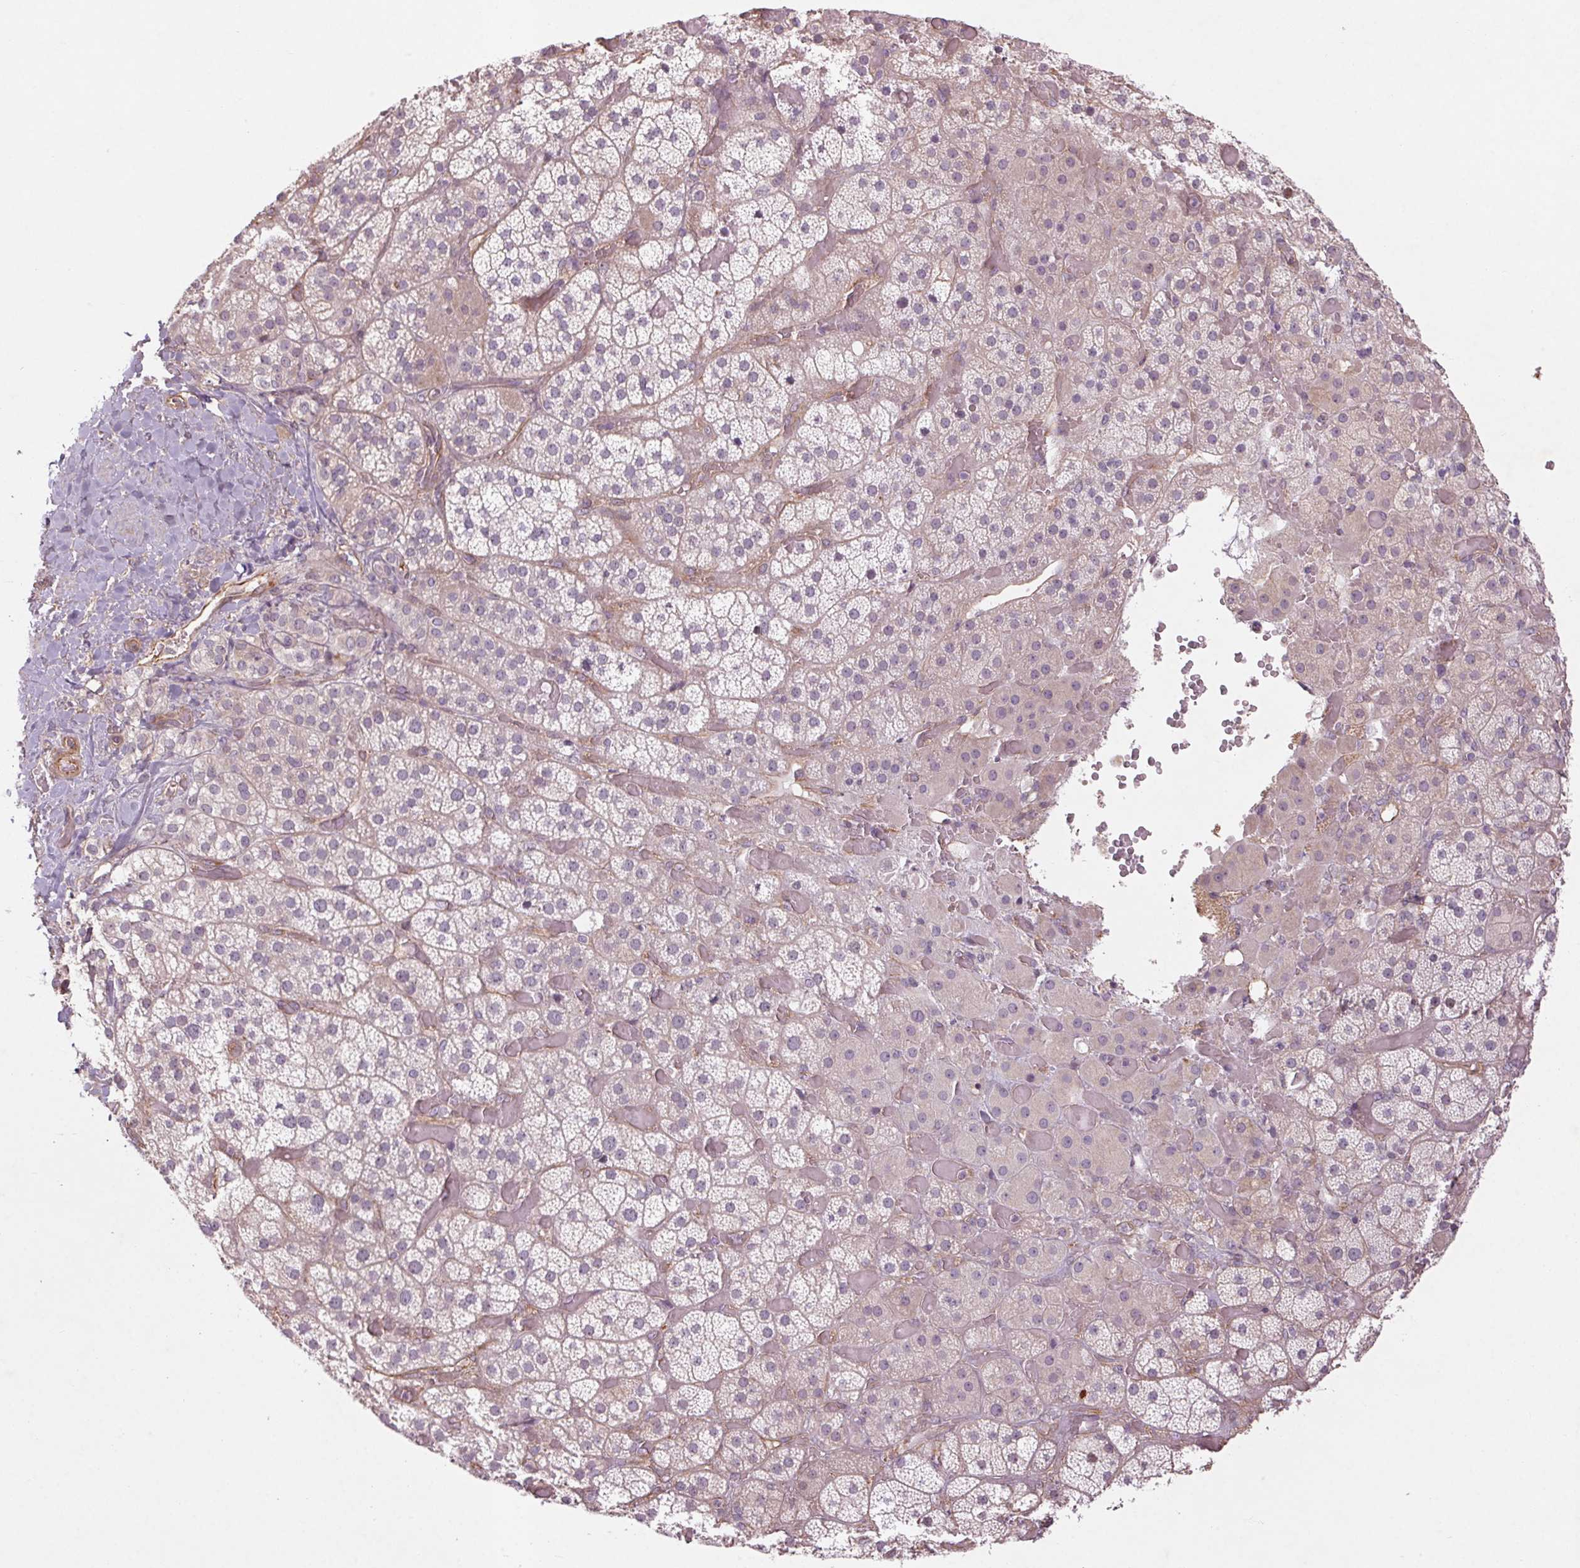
{"staining": {"intensity": "weak", "quantity": "<25%", "location": "cytoplasmic/membranous"}, "tissue": "adrenal gland", "cell_type": "Glandular cells", "image_type": "normal", "snomed": [{"axis": "morphology", "description": "Normal tissue, NOS"}, {"axis": "topography", "description": "Adrenal gland"}], "caption": "This is an immunohistochemistry image of unremarkable human adrenal gland. There is no staining in glandular cells.", "gene": "CCSER1", "patient": {"sex": "male", "age": 57}}